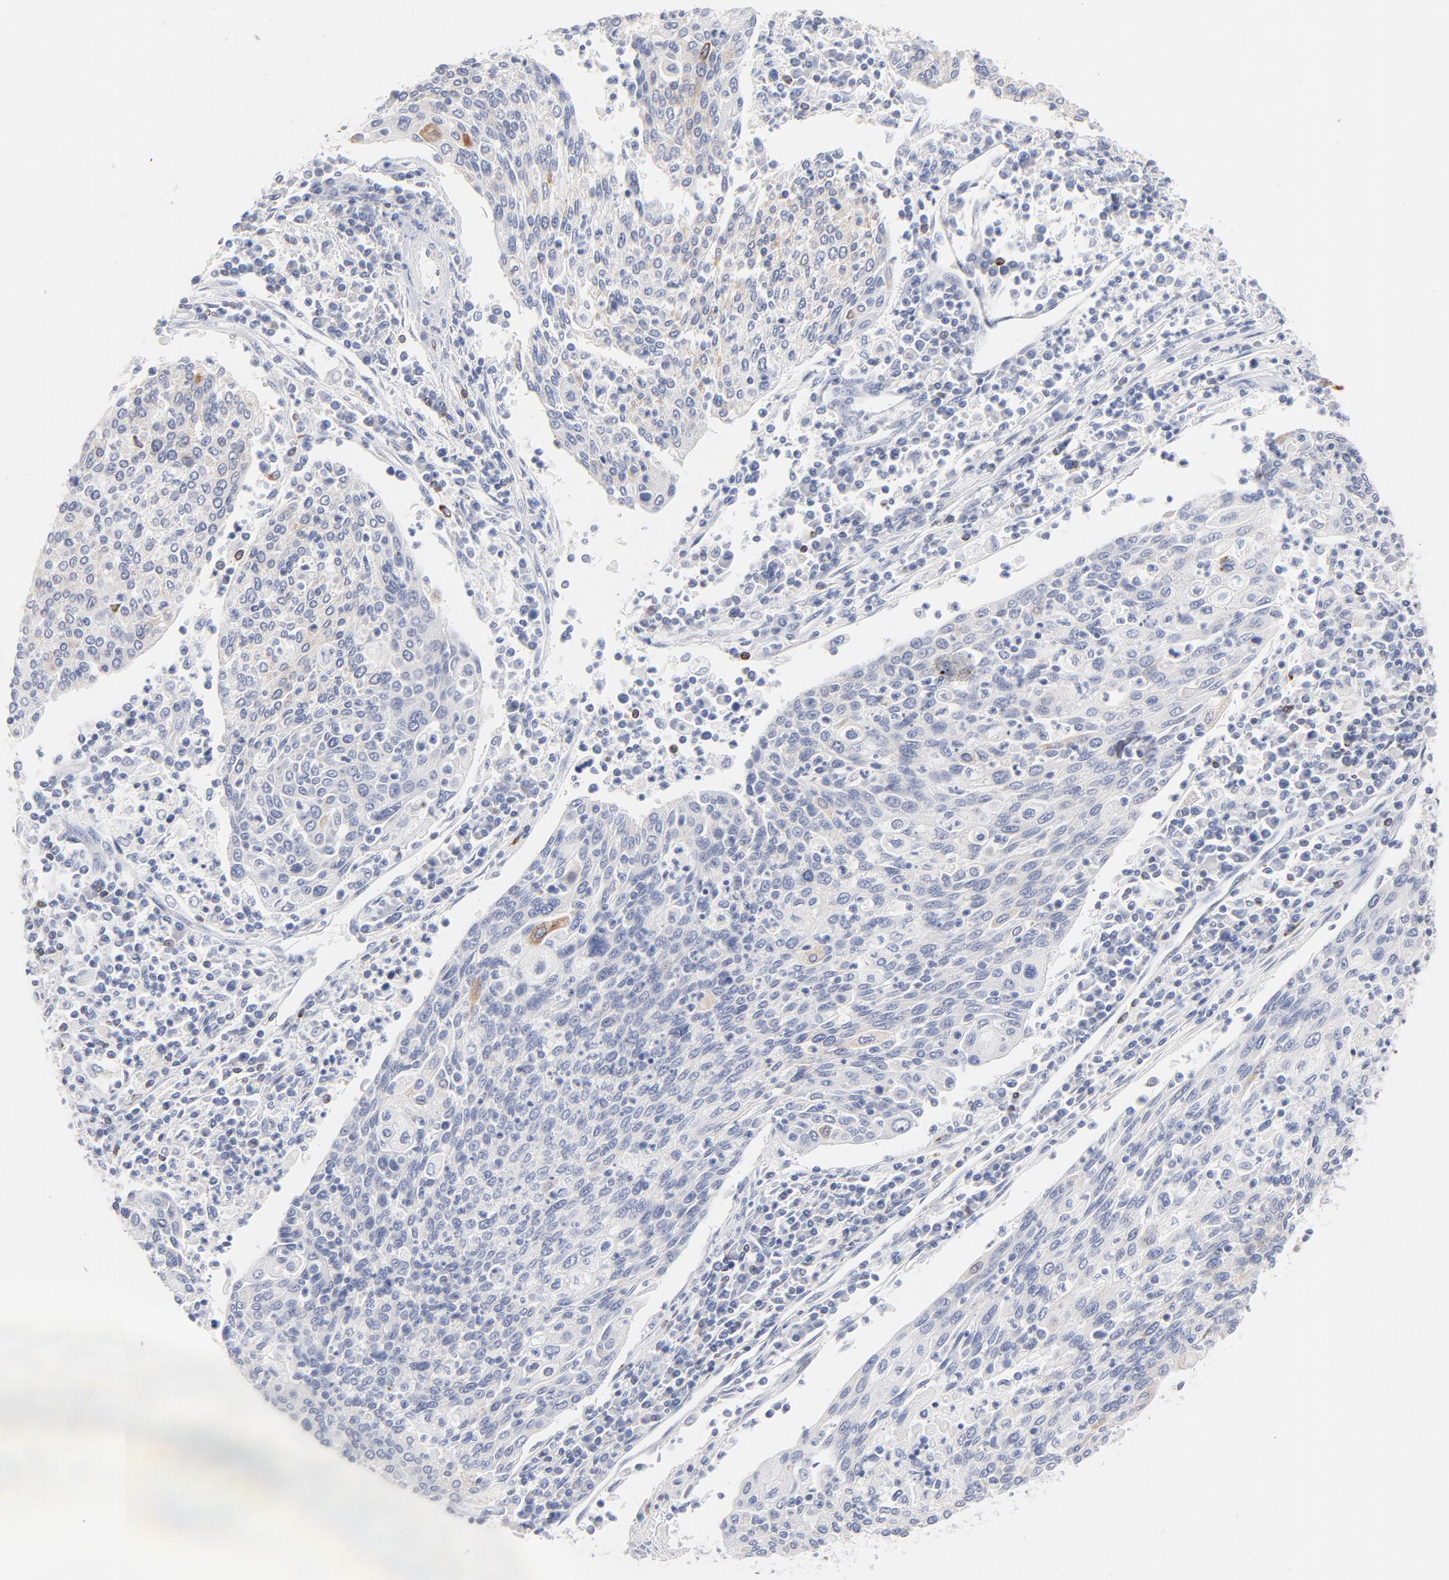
{"staining": {"intensity": "negative", "quantity": "none", "location": "none"}, "tissue": "cervical cancer", "cell_type": "Tumor cells", "image_type": "cancer", "snomed": [{"axis": "morphology", "description": "Squamous cell carcinoma, NOS"}, {"axis": "topography", "description": "Cervix"}], "caption": "Histopathology image shows no protein positivity in tumor cells of cervical squamous cell carcinoma tissue.", "gene": "MID1", "patient": {"sex": "female", "age": 40}}